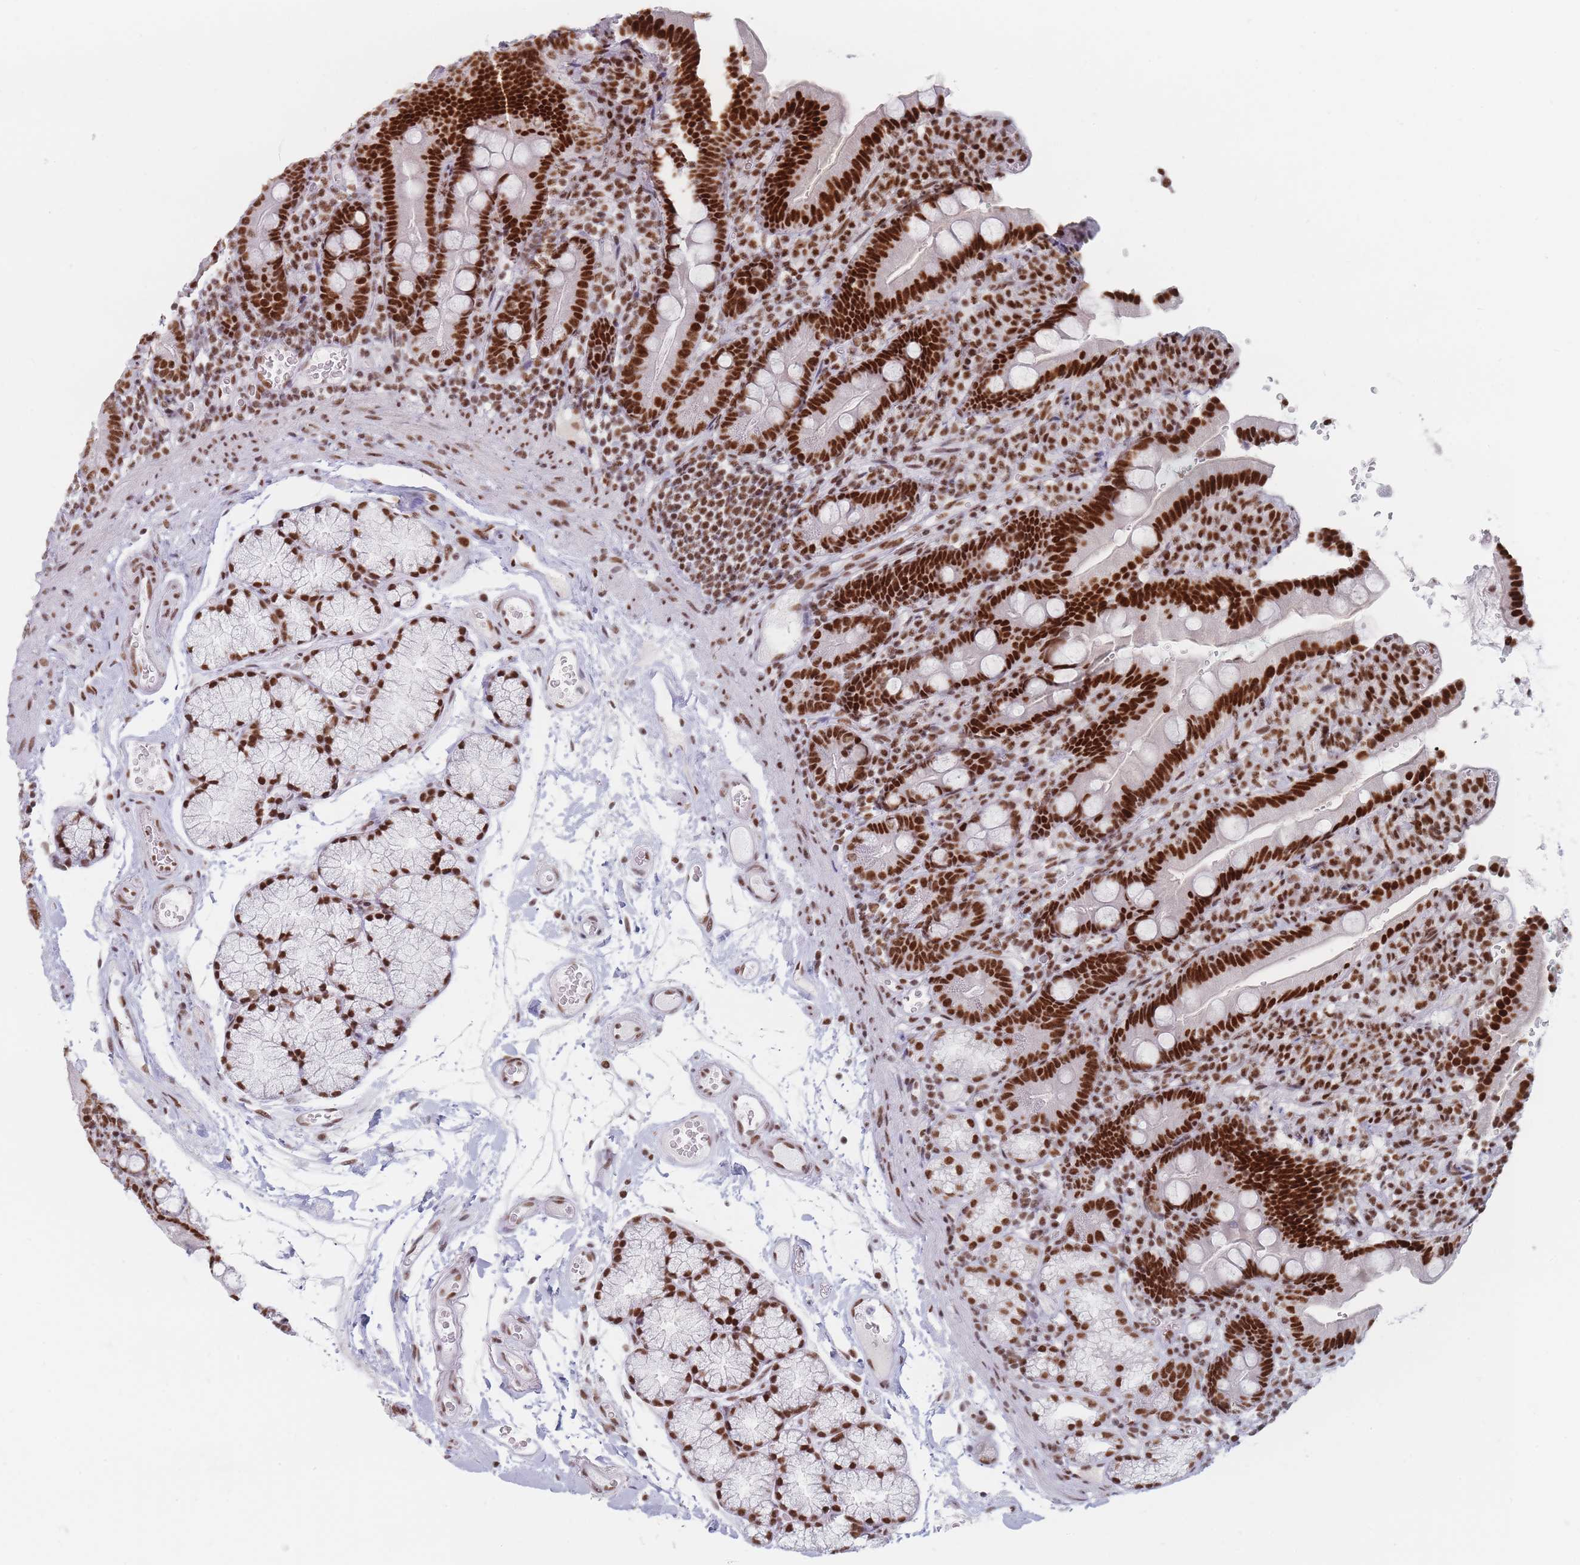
{"staining": {"intensity": "strong", "quantity": ">75%", "location": "nuclear"}, "tissue": "duodenum", "cell_type": "Glandular cells", "image_type": "normal", "snomed": [{"axis": "morphology", "description": "Normal tissue, NOS"}, {"axis": "topography", "description": "Duodenum"}], "caption": "Immunohistochemistry (IHC) staining of benign duodenum, which exhibits high levels of strong nuclear staining in approximately >75% of glandular cells indicating strong nuclear protein staining. The staining was performed using DAB (3,3'-diaminobenzidine) (brown) for protein detection and nuclei were counterstained in hematoxylin (blue).", "gene": "SAFB2", "patient": {"sex": "female", "age": 67}}